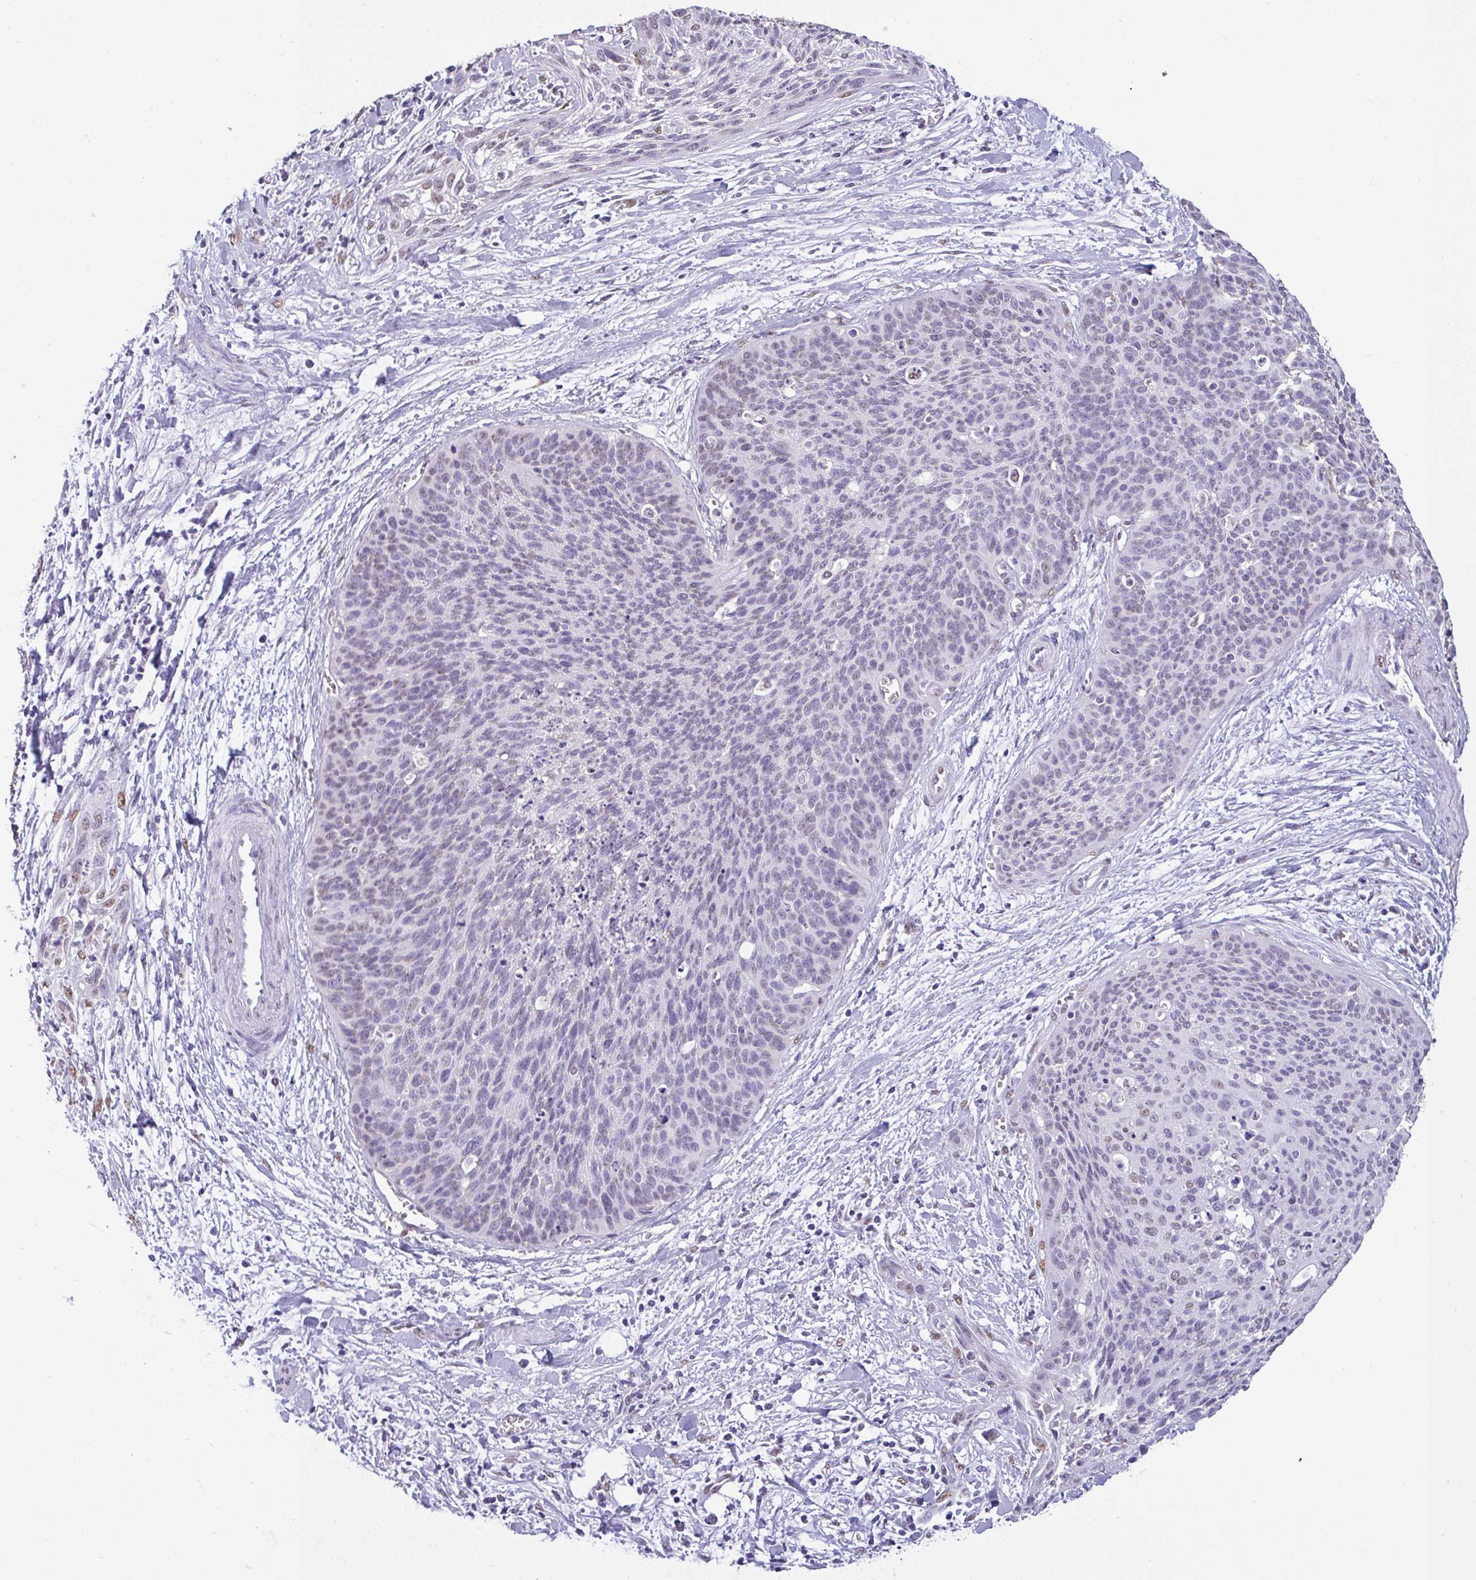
{"staining": {"intensity": "weak", "quantity": "<25%", "location": "nuclear"}, "tissue": "cervical cancer", "cell_type": "Tumor cells", "image_type": "cancer", "snomed": [{"axis": "morphology", "description": "Squamous cell carcinoma, NOS"}, {"axis": "topography", "description": "Cervix"}], "caption": "A high-resolution image shows immunohistochemistry staining of cervical squamous cell carcinoma, which exhibits no significant expression in tumor cells.", "gene": "SEMA6B", "patient": {"sex": "female", "age": 55}}